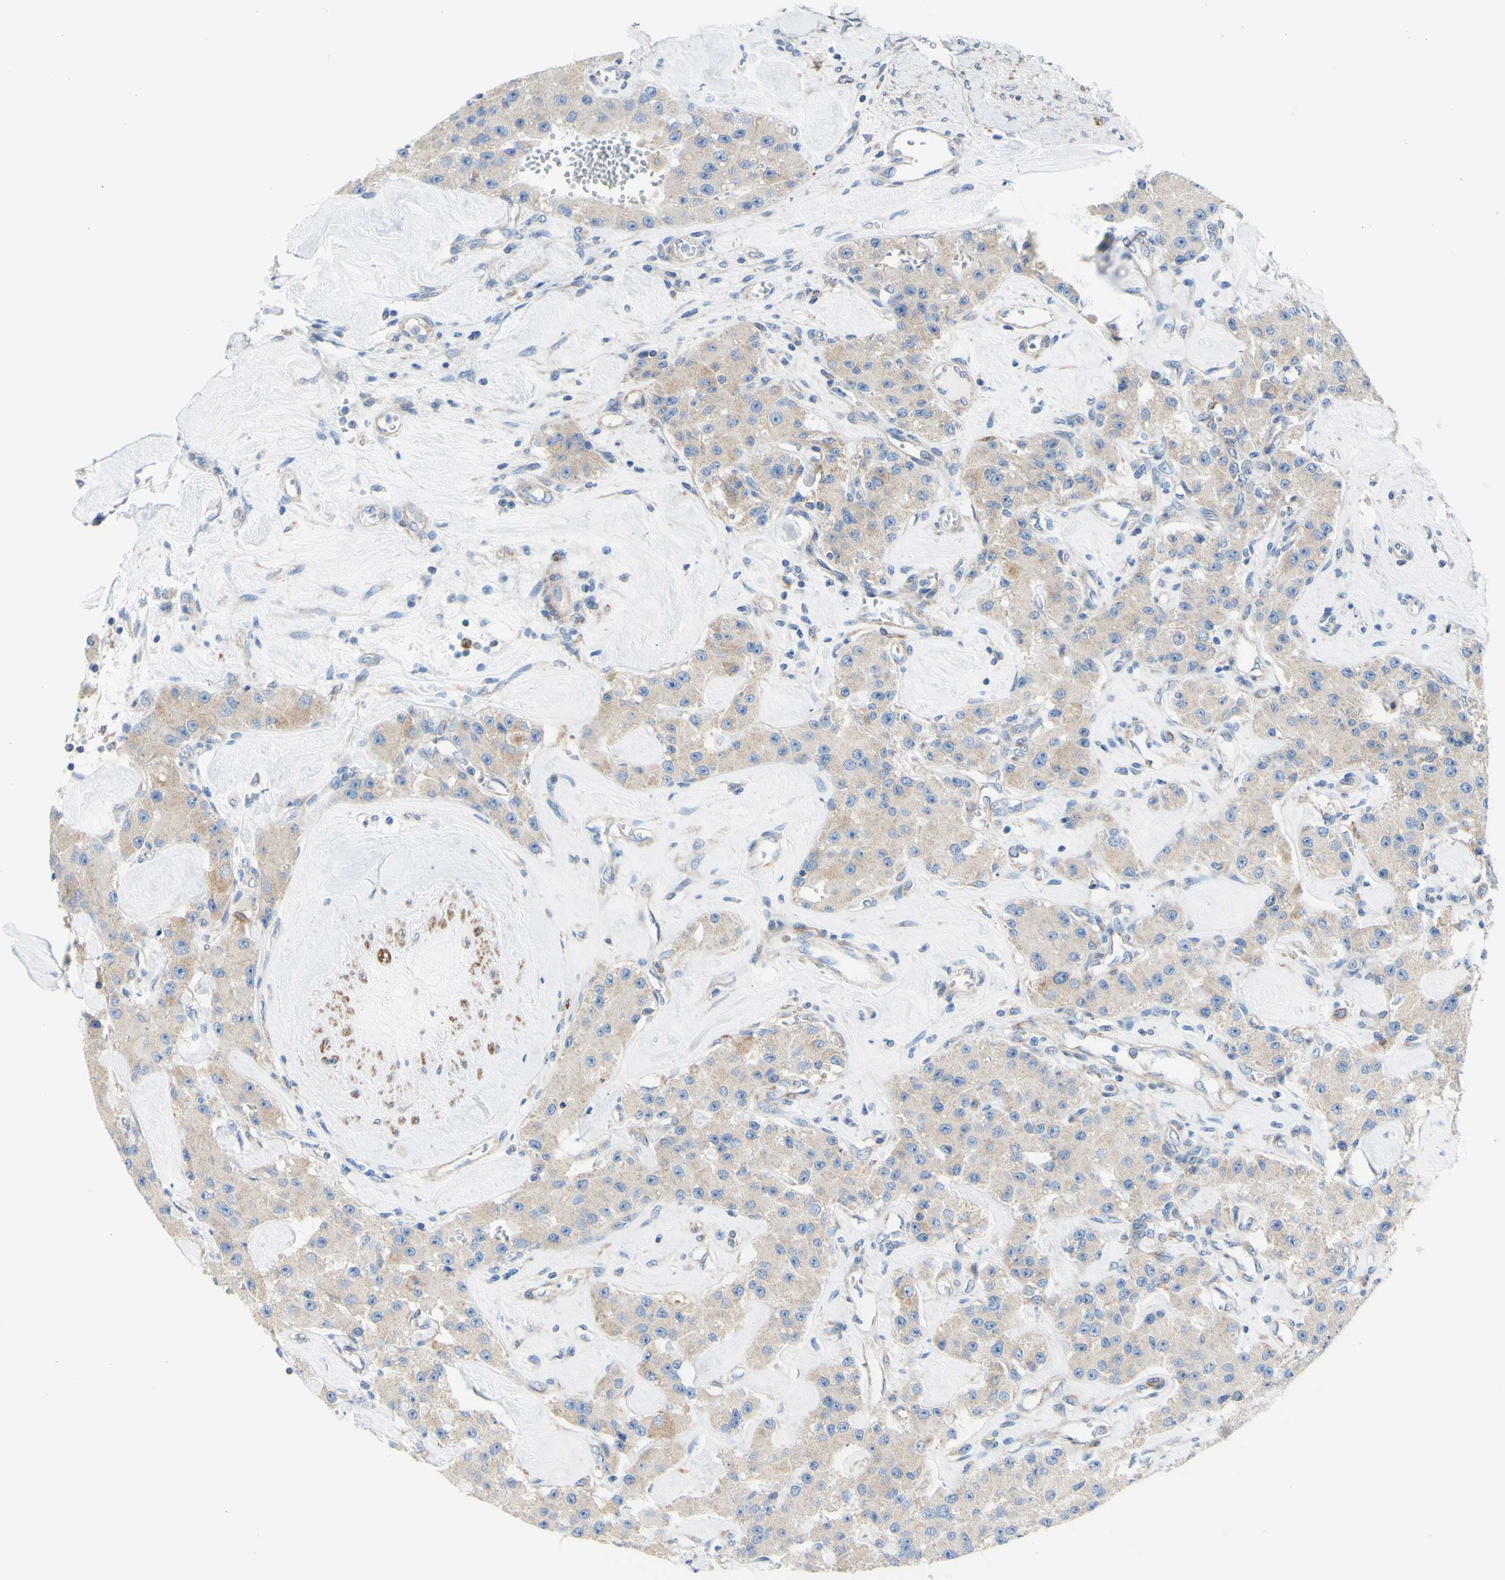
{"staining": {"intensity": "weak", "quantity": ">75%", "location": "cytoplasmic/membranous"}, "tissue": "carcinoid", "cell_type": "Tumor cells", "image_type": "cancer", "snomed": [{"axis": "morphology", "description": "Carcinoid, malignant, NOS"}, {"axis": "topography", "description": "Pancreas"}], "caption": "Malignant carcinoid stained with DAB immunohistochemistry displays low levels of weak cytoplasmic/membranous staining in approximately >75% of tumor cells.", "gene": "RETREG2", "patient": {"sex": "male", "age": 41}}